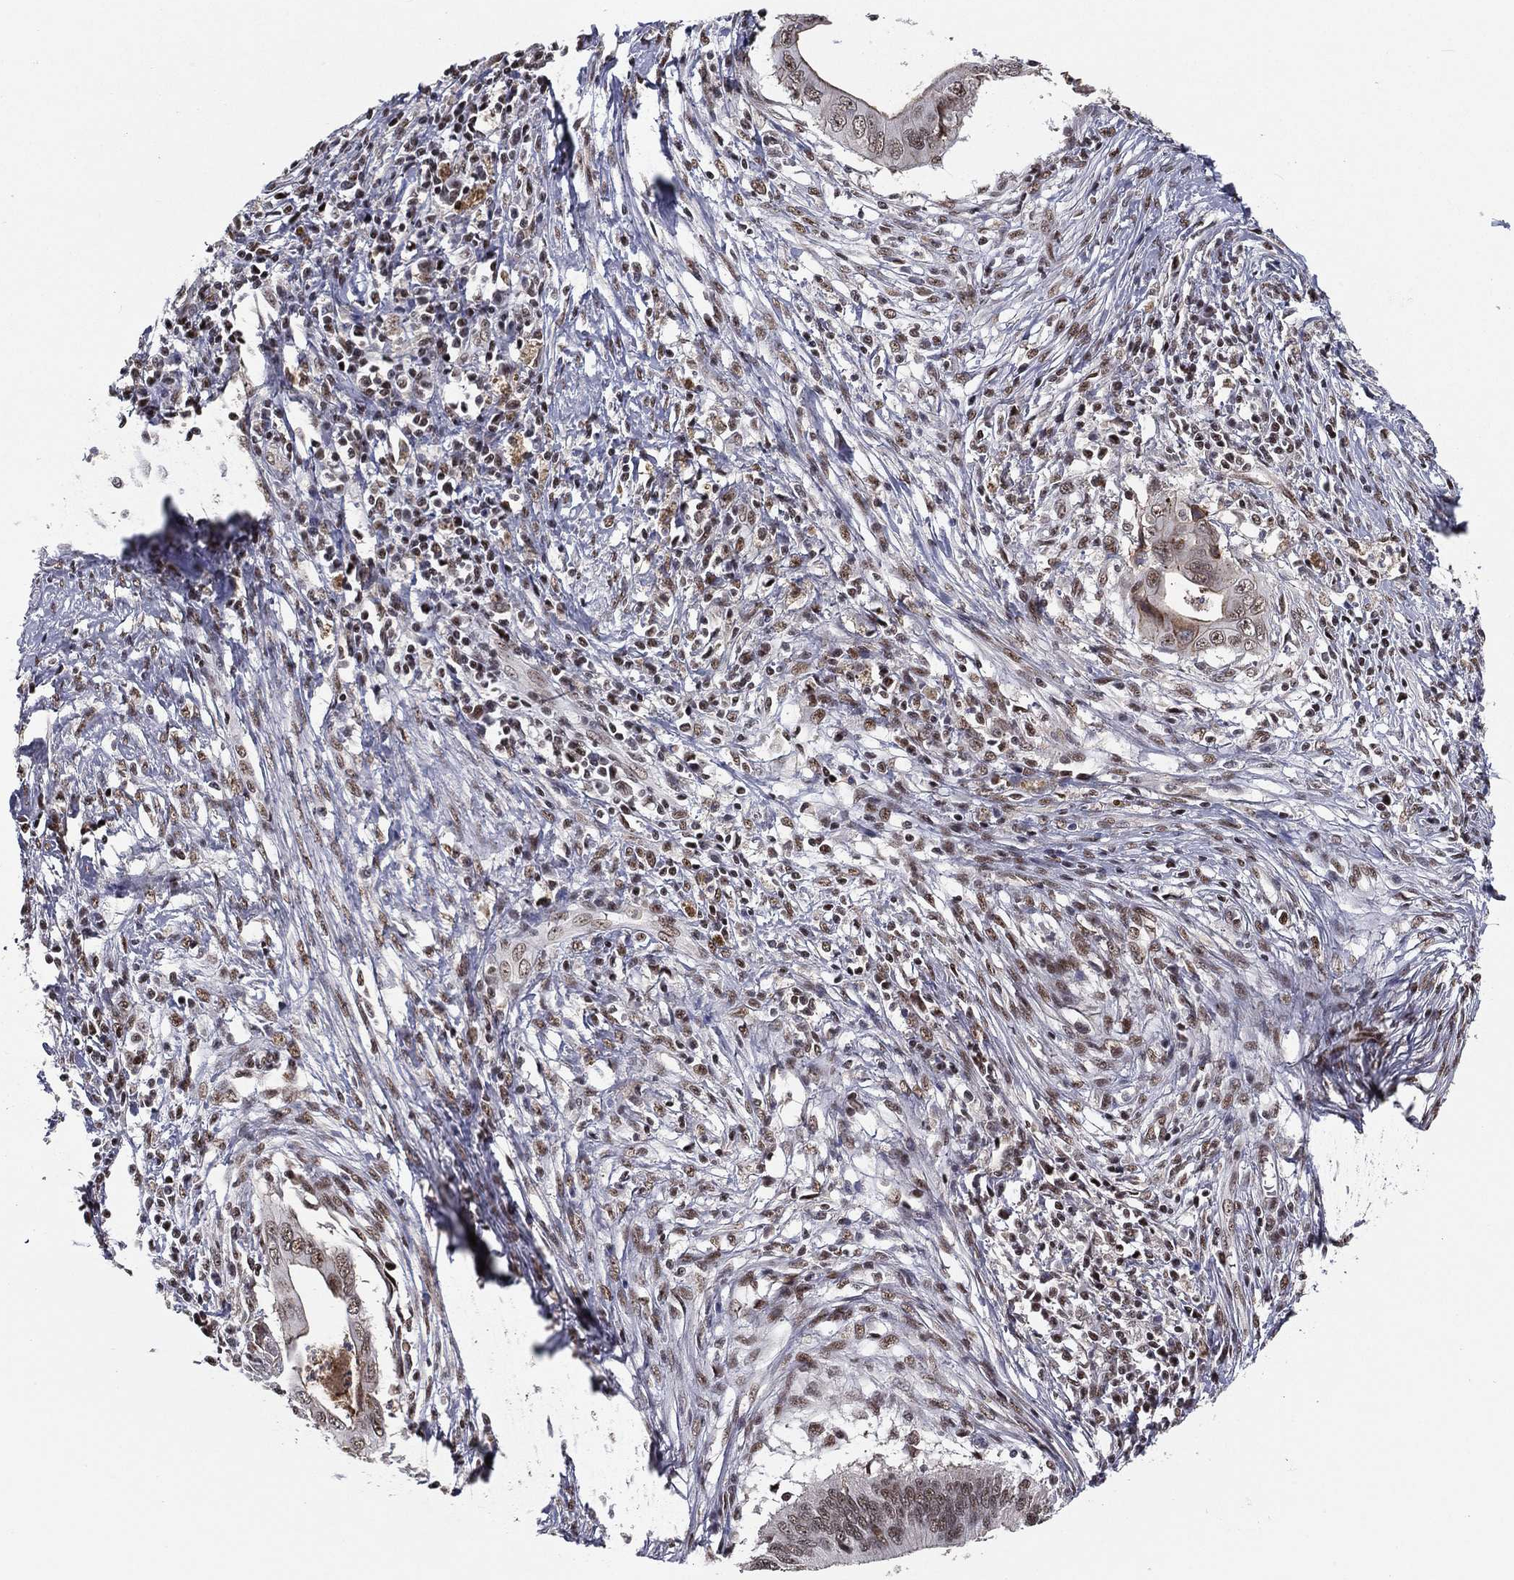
{"staining": {"intensity": "moderate", "quantity": "25%-75%", "location": "nuclear"}, "tissue": "cervical cancer", "cell_type": "Tumor cells", "image_type": "cancer", "snomed": [{"axis": "morphology", "description": "Adenocarcinoma, NOS"}, {"axis": "topography", "description": "Cervix"}], "caption": "Immunohistochemistry (IHC) image of neoplastic tissue: cervical cancer stained using immunohistochemistry (IHC) demonstrates medium levels of moderate protein expression localized specifically in the nuclear of tumor cells, appearing as a nuclear brown color.", "gene": "GPALPP1", "patient": {"sex": "female", "age": 42}}